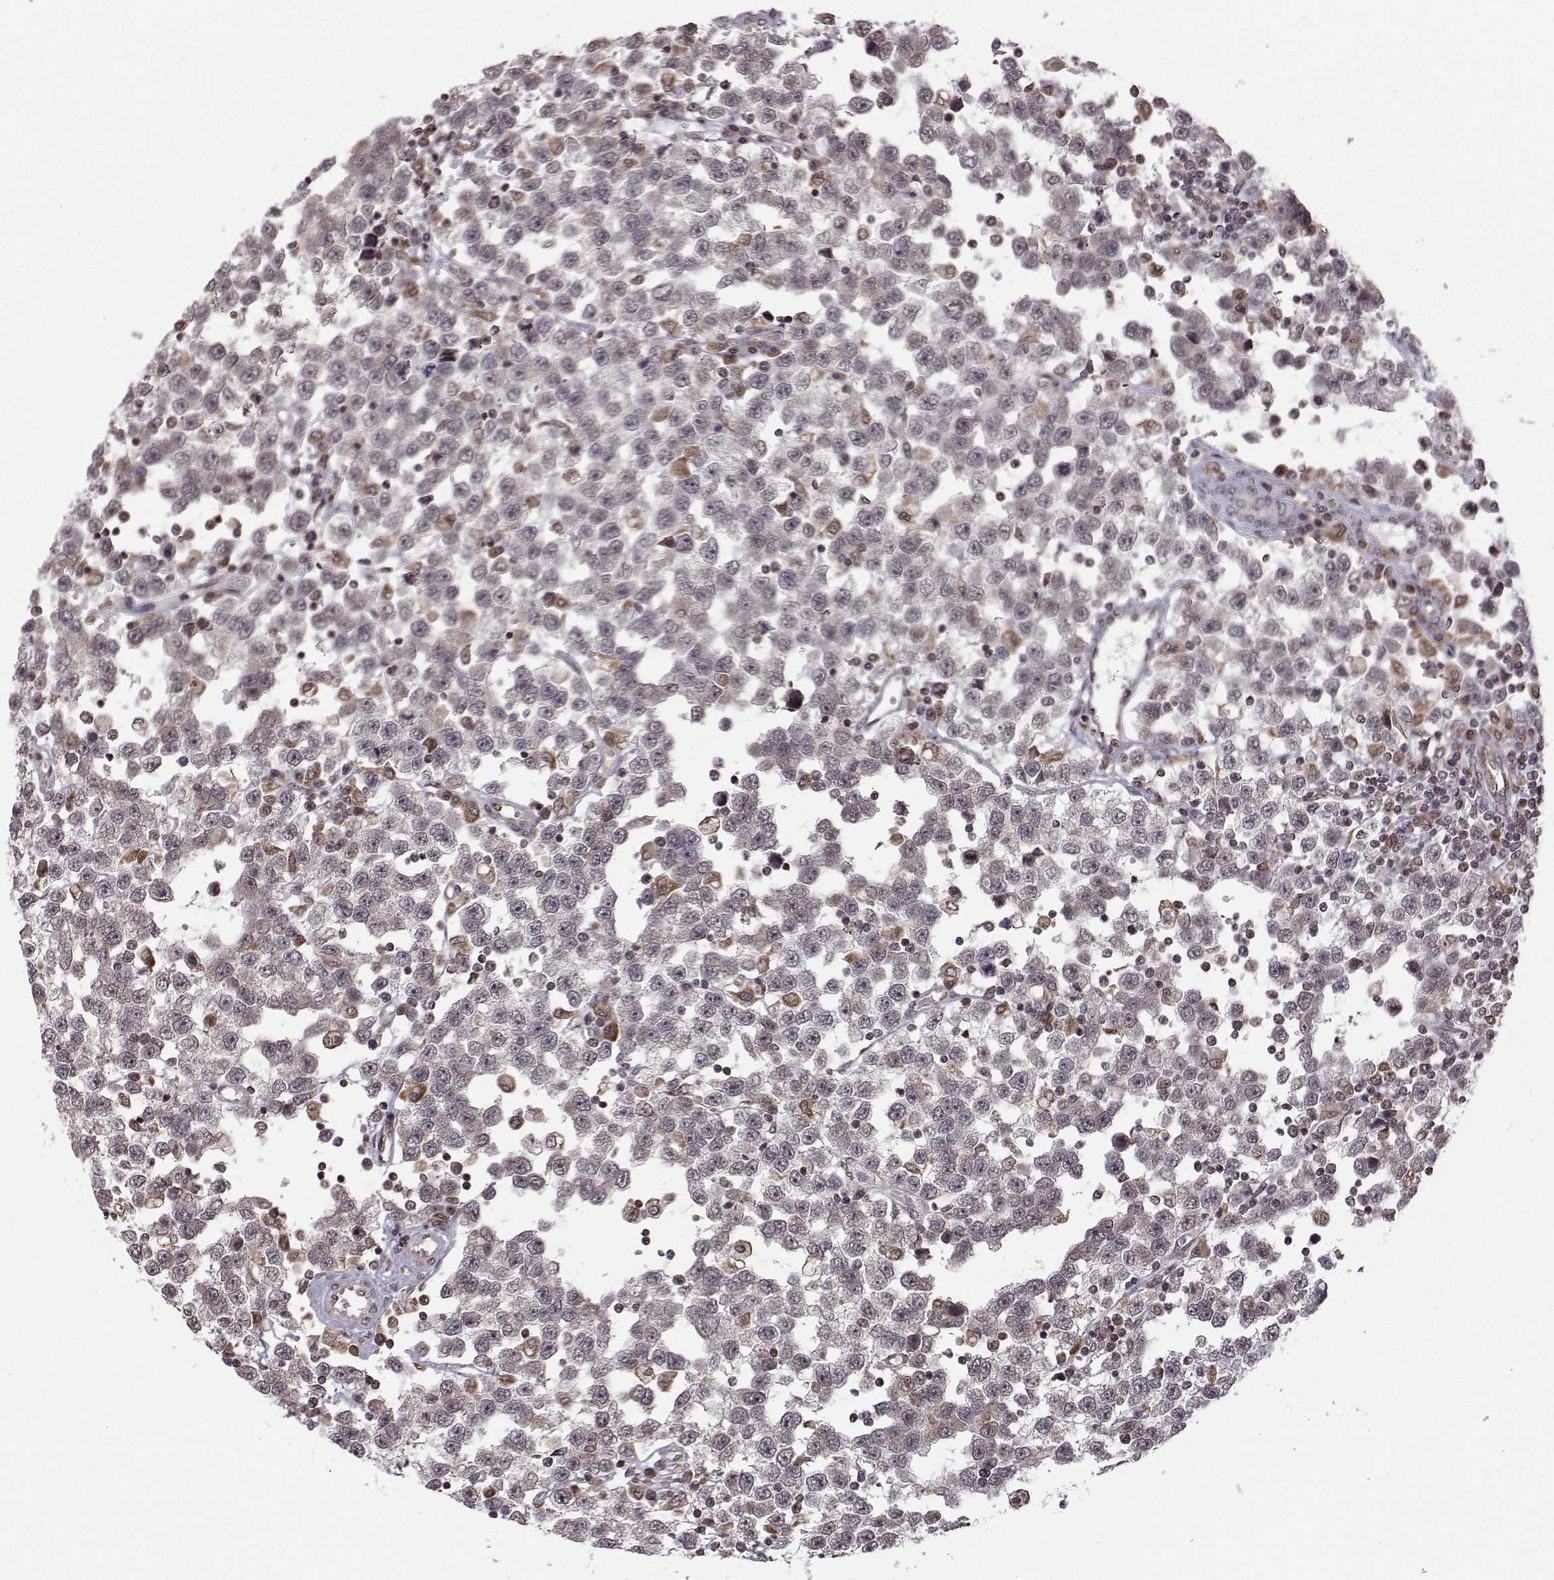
{"staining": {"intensity": "negative", "quantity": "none", "location": "none"}, "tissue": "testis cancer", "cell_type": "Tumor cells", "image_type": "cancer", "snomed": [{"axis": "morphology", "description": "Seminoma, NOS"}, {"axis": "topography", "description": "Testis"}], "caption": "Seminoma (testis) stained for a protein using IHC displays no expression tumor cells.", "gene": "EZH1", "patient": {"sex": "male", "age": 34}}